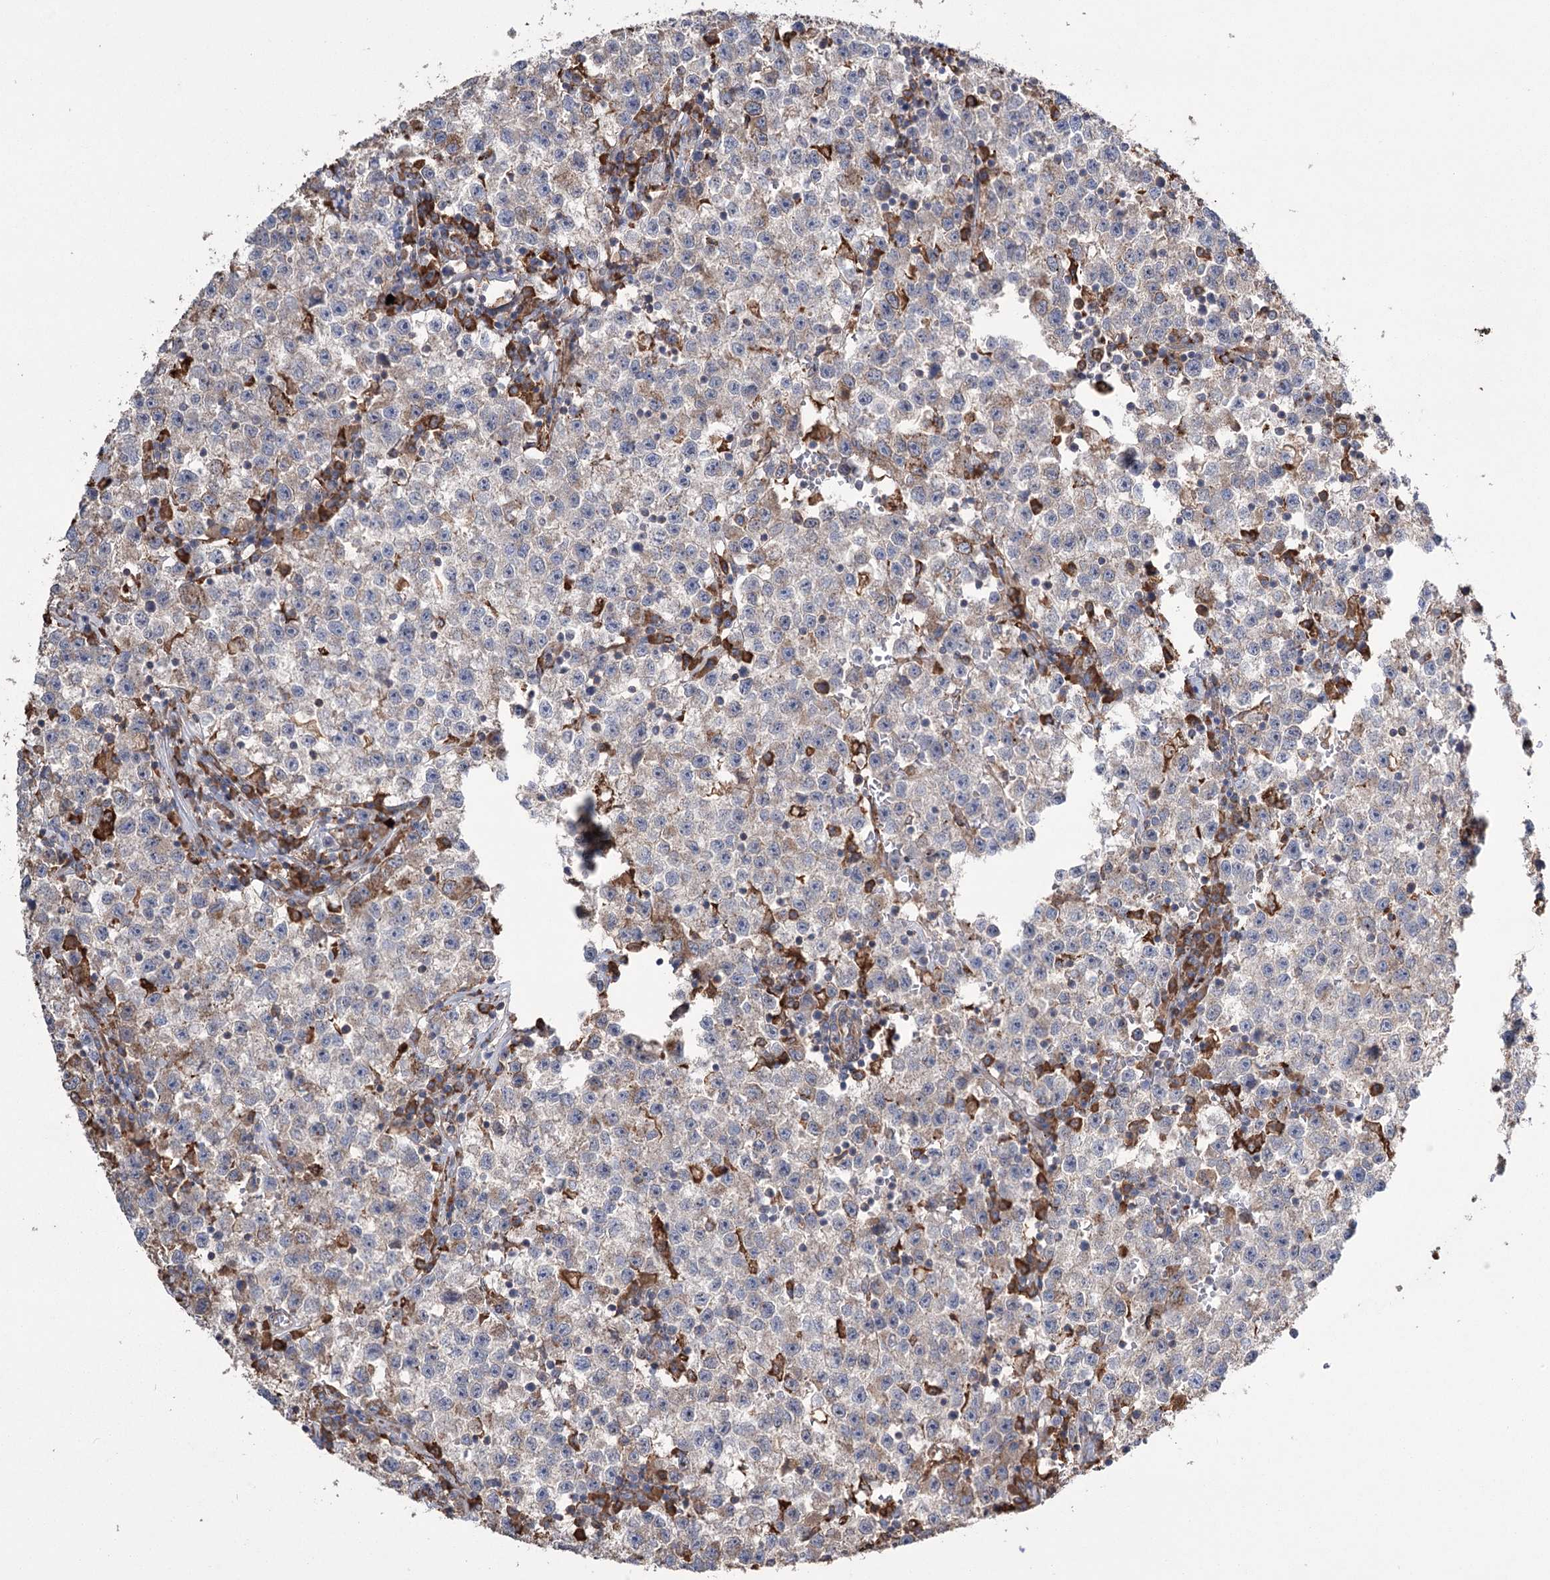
{"staining": {"intensity": "moderate", "quantity": "<25%", "location": "cytoplasmic/membranous"}, "tissue": "testis cancer", "cell_type": "Tumor cells", "image_type": "cancer", "snomed": [{"axis": "morphology", "description": "Seminoma, NOS"}, {"axis": "topography", "description": "Testis"}], "caption": "Immunohistochemical staining of testis cancer (seminoma) shows moderate cytoplasmic/membranous protein expression in approximately <25% of tumor cells.", "gene": "TRIM71", "patient": {"sex": "male", "age": 22}}